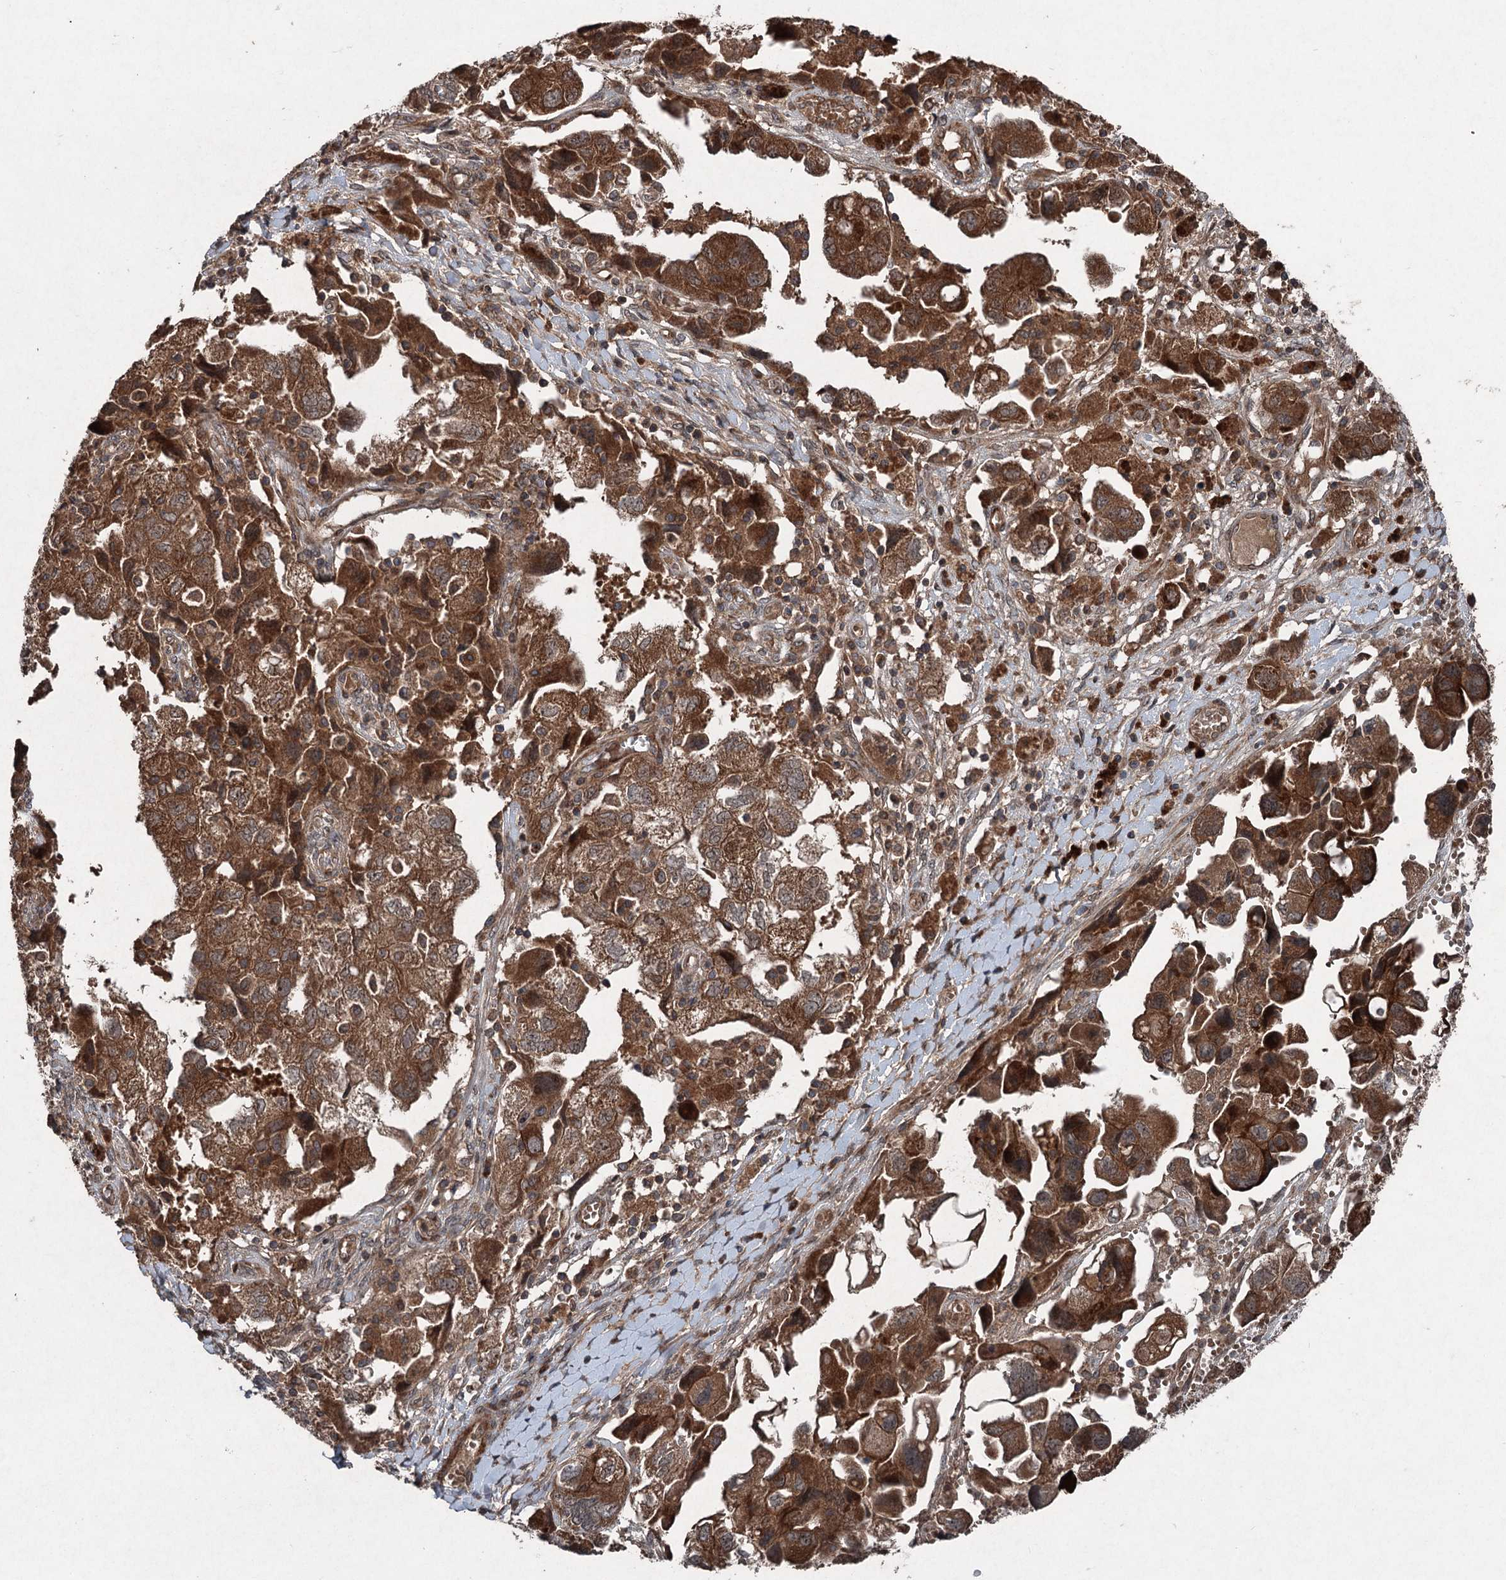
{"staining": {"intensity": "strong", "quantity": ">75%", "location": "cytoplasmic/membranous"}, "tissue": "ovarian cancer", "cell_type": "Tumor cells", "image_type": "cancer", "snomed": [{"axis": "morphology", "description": "Carcinoma, NOS"}, {"axis": "morphology", "description": "Cystadenocarcinoma, serous, NOS"}, {"axis": "topography", "description": "Ovary"}], "caption": "Ovarian cancer (carcinoma) stained with a brown dye reveals strong cytoplasmic/membranous positive expression in about >75% of tumor cells.", "gene": "ALAS1", "patient": {"sex": "female", "age": 69}}